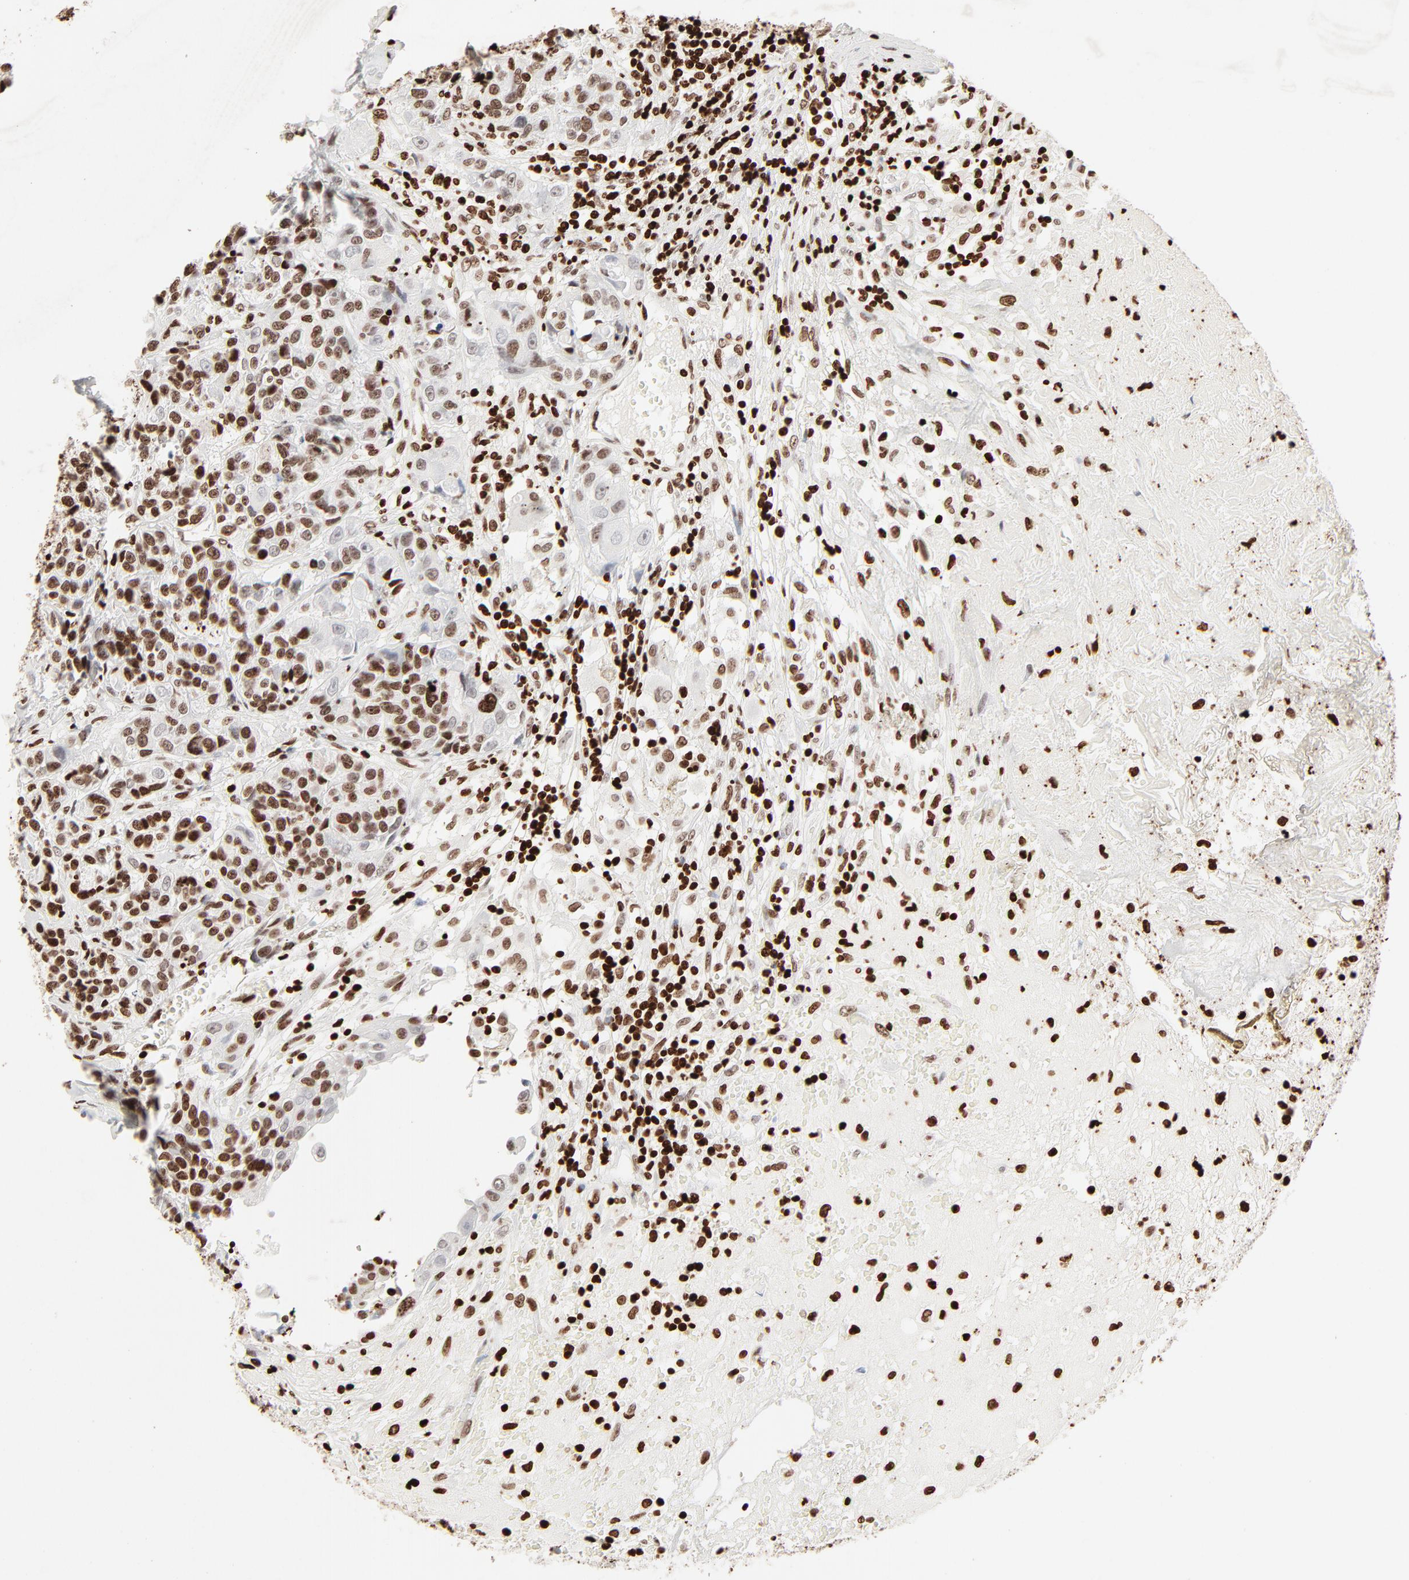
{"staining": {"intensity": "moderate", "quantity": ">75%", "location": "nuclear"}, "tissue": "urothelial cancer", "cell_type": "Tumor cells", "image_type": "cancer", "snomed": [{"axis": "morphology", "description": "Urothelial carcinoma, High grade"}, {"axis": "topography", "description": "Urinary bladder"}], "caption": "Tumor cells reveal moderate nuclear expression in about >75% of cells in urothelial cancer. (Stains: DAB in brown, nuclei in blue, Microscopy: brightfield microscopy at high magnification).", "gene": "HMGB2", "patient": {"sex": "female", "age": 81}}